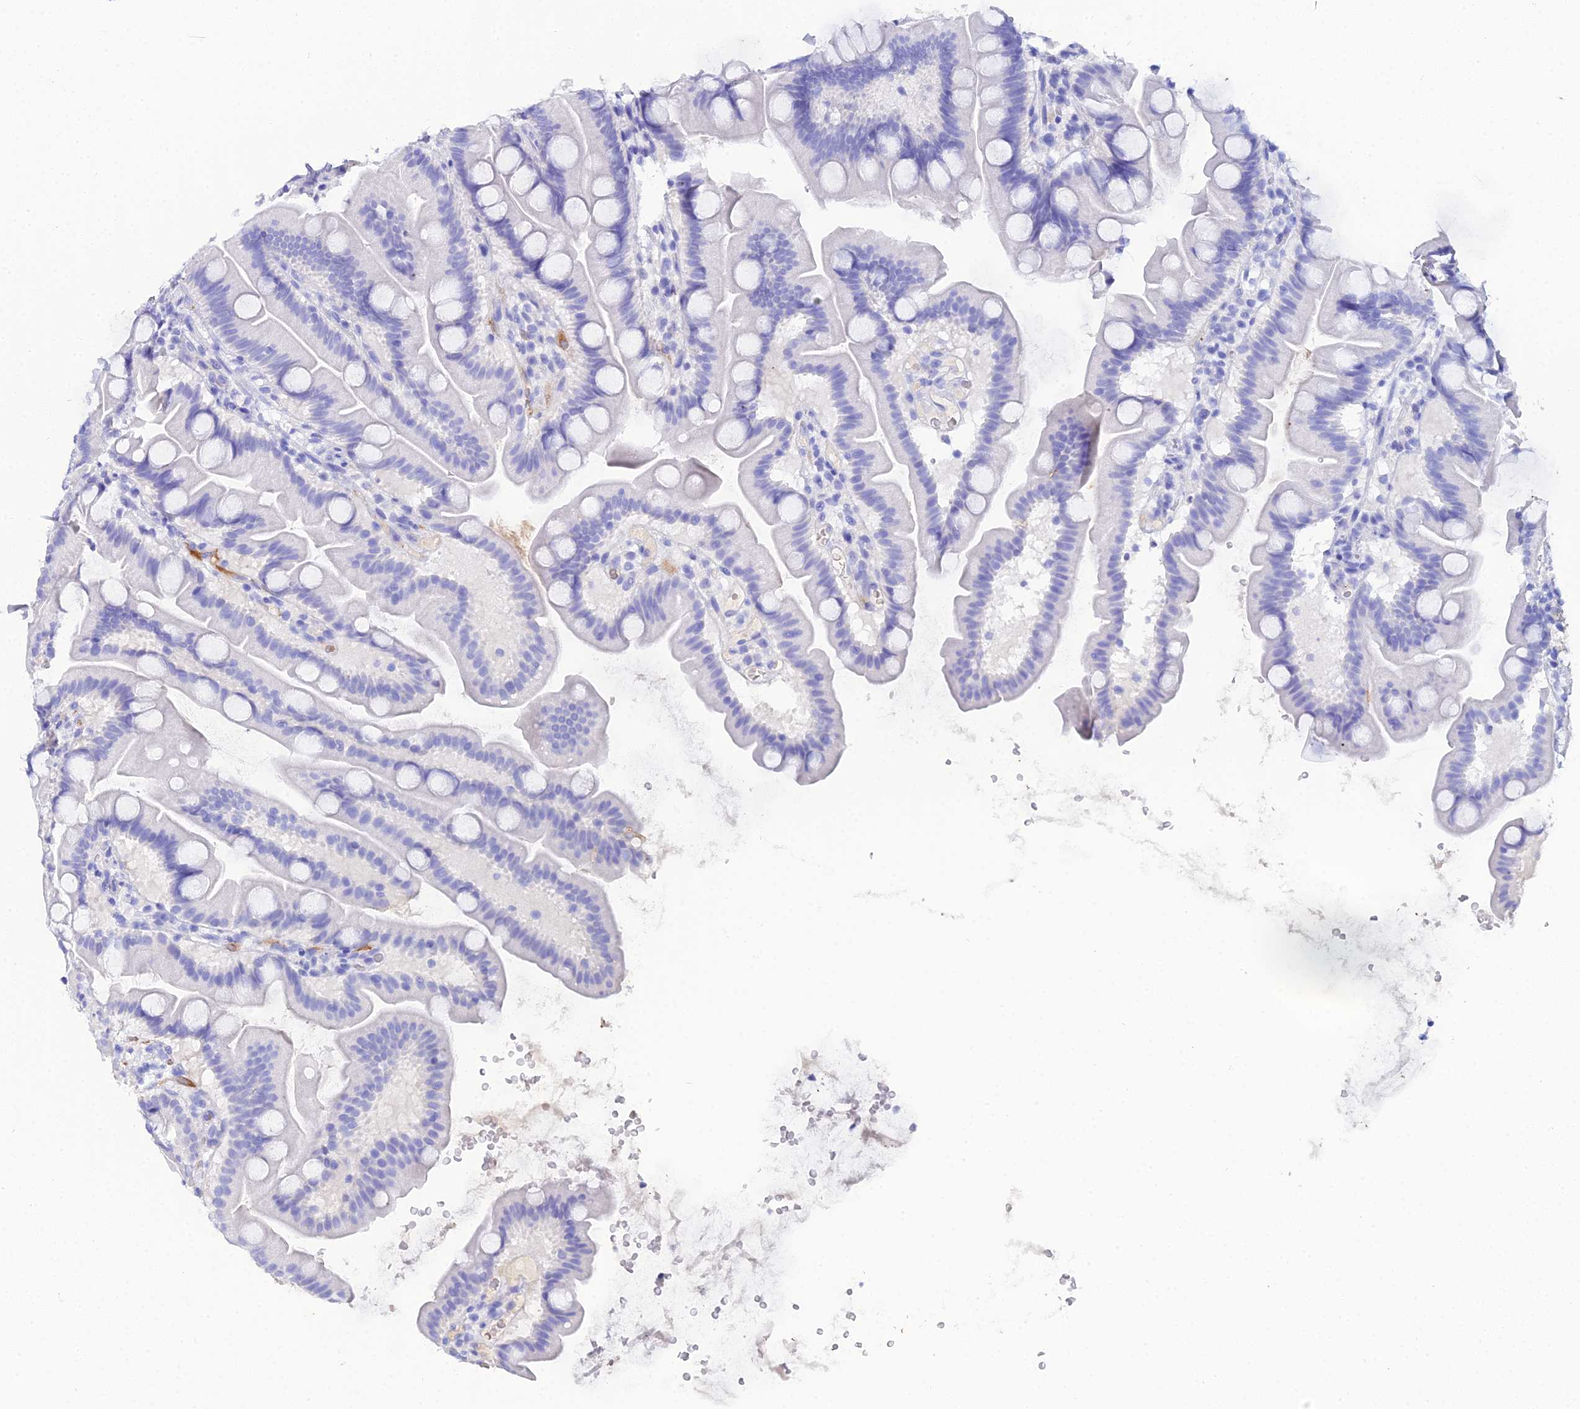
{"staining": {"intensity": "negative", "quantity": "none", "location": "none"}, "tissue": "small intestine", "cell_type": "Glandular cells", "image_type": "normal", "snomed": [{"axis": "morphology", "description": "Normal tissue, NOS"}, {"axis": "topography", "description": "Small intestine"}], "caption": "IHC of normal human small intestine reveals no positivity in glandular cells.", "gene": "CELA3A", "patient": {"sex": "female", "age": 68}}